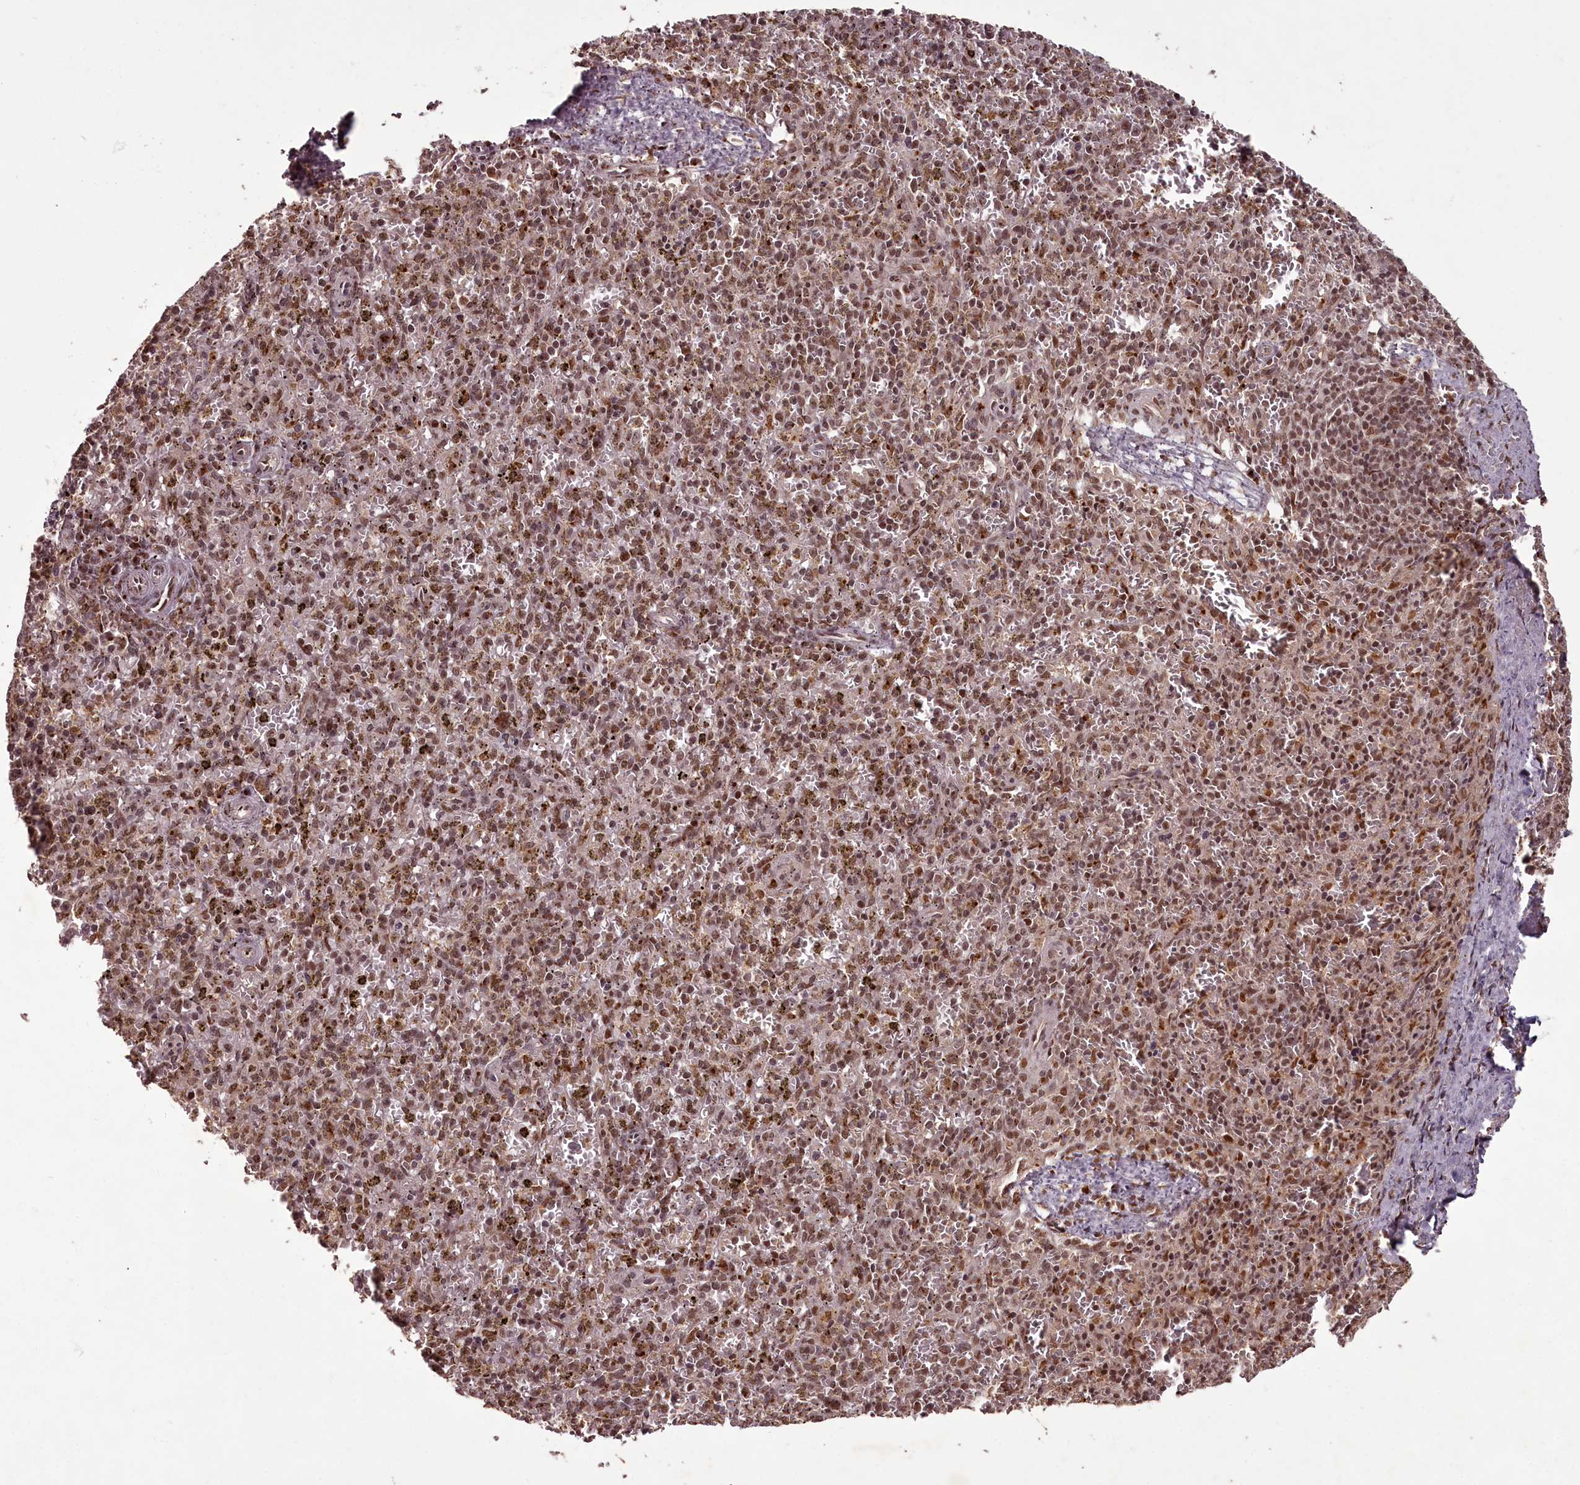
{"staining": {"intensity": "moderate", "quantity": ">75%", "location": "nuclear"}, "tissue": "spleen", "cell_type": "Cells in red pulp", "image_type": "normal", "snomed": [{"axis": "morphology", "description": "Normal tissue, NOS"}, {"axis": "topography", "description": "Spleen"}], "caption": "IHC (DAB (3,3'-diaminobenzidine)) staining of unremarkable human spleen reveals moderate nuclear protein staining in approximately >75% of cells in red pulp. The staining was performed using DAB (3,3'-diaminobenzidine) to visualize the protein expression in brown, while the nuclei were stained in blue with hematoxylin (Magnification: 20x).", "gene": "CEP83", "patient": {"sex": "male", "age": 72}}